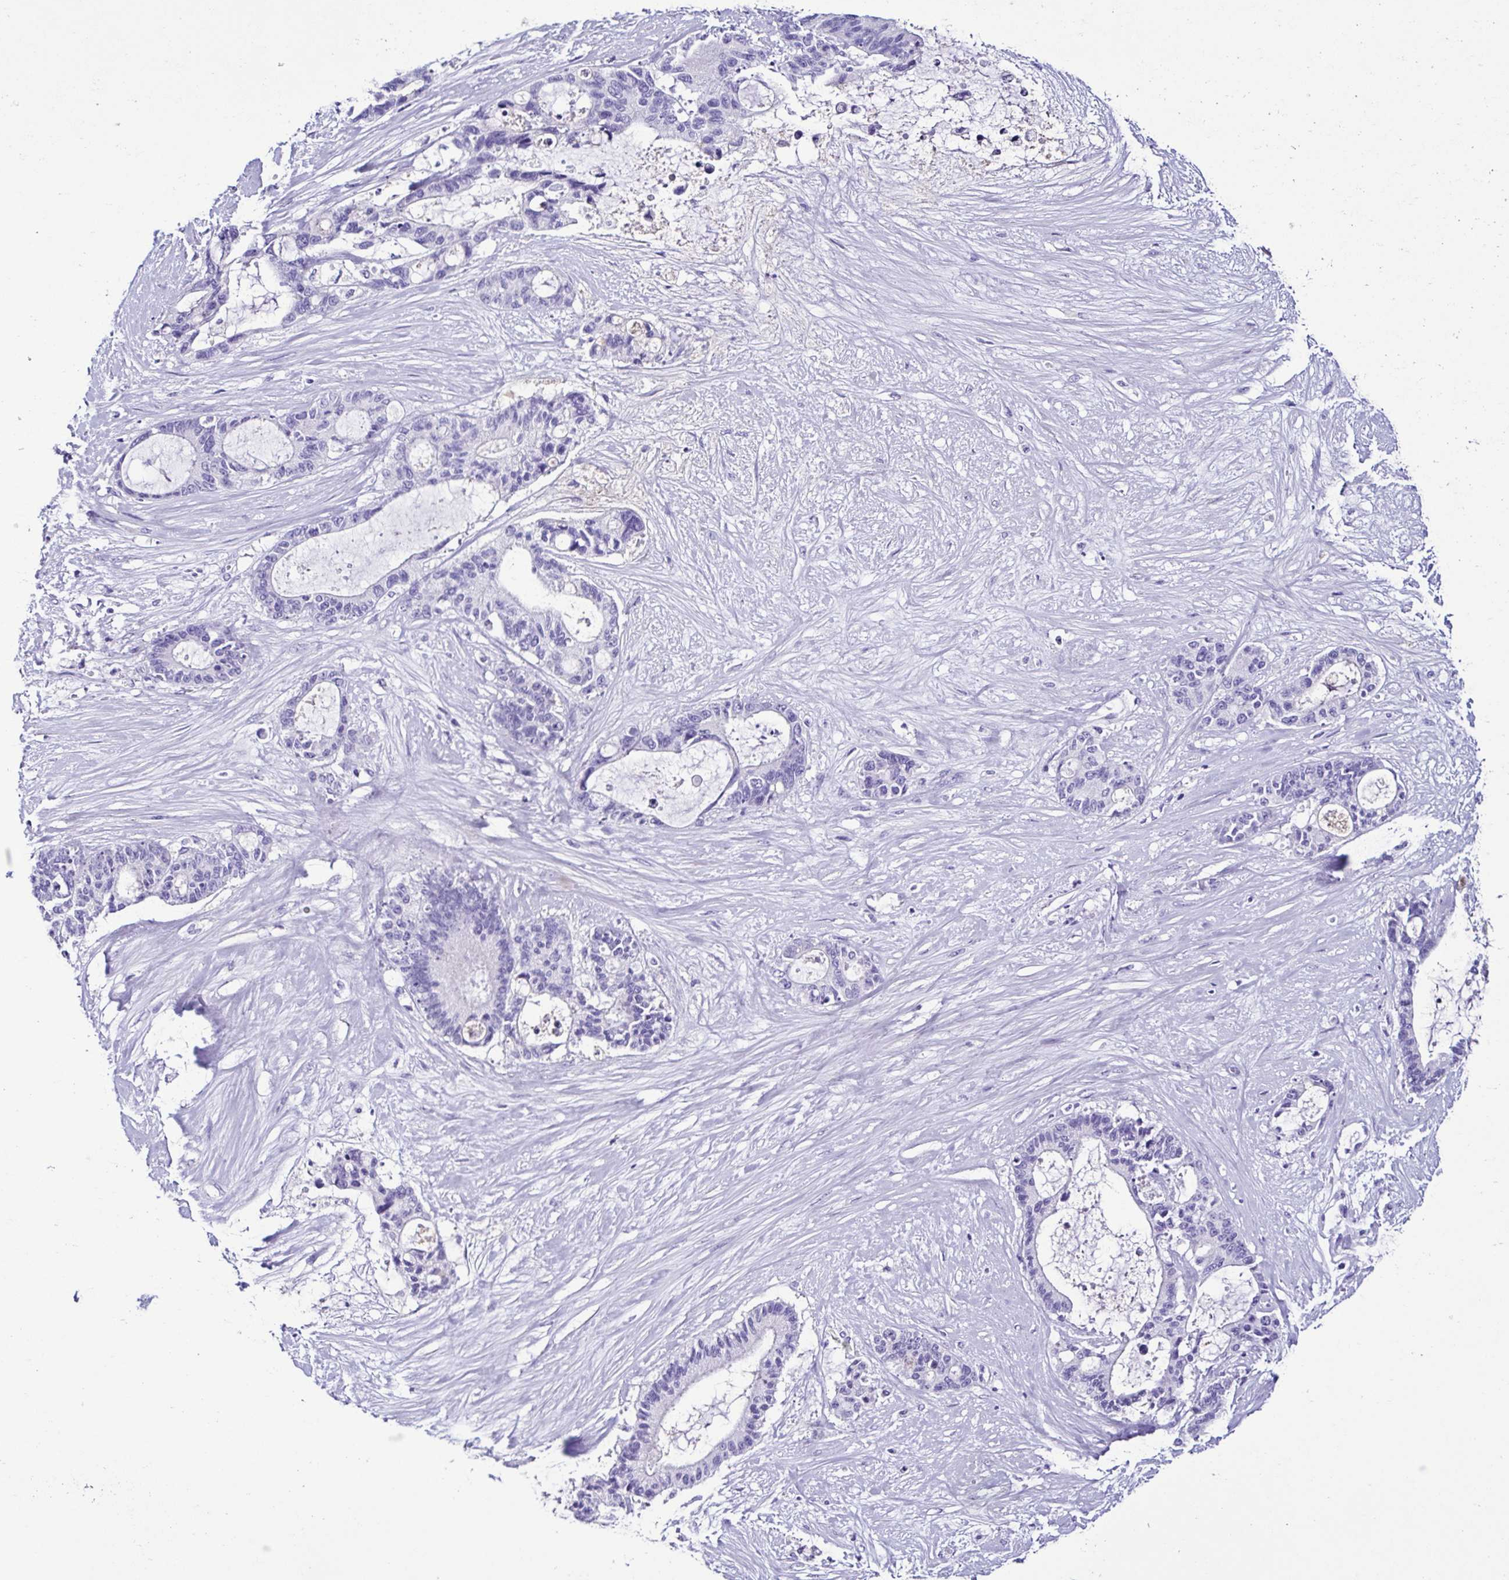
{"staining": {"intensity": "negative", "quantity": "none", "location": "none"}, "tissue": "liver cancer", "cell_type": "Tumor cells", "image_type": "cancer", "snomed": [{"axis": "morphology", "description": "Normal tissue, NOS"}, {"axis": "morphology", "description": "Cholangiocarcinoma"}, {"axis": "topography", "description": "Liver"}, {"axis": "topography", "description": "Peripheral nerve tissue"}], "caption": "Tumor cells show no significant staining in liver cholangiocarcinoma.", "gene": "SRL", "patient": {"sex": "female", "age": 73}}